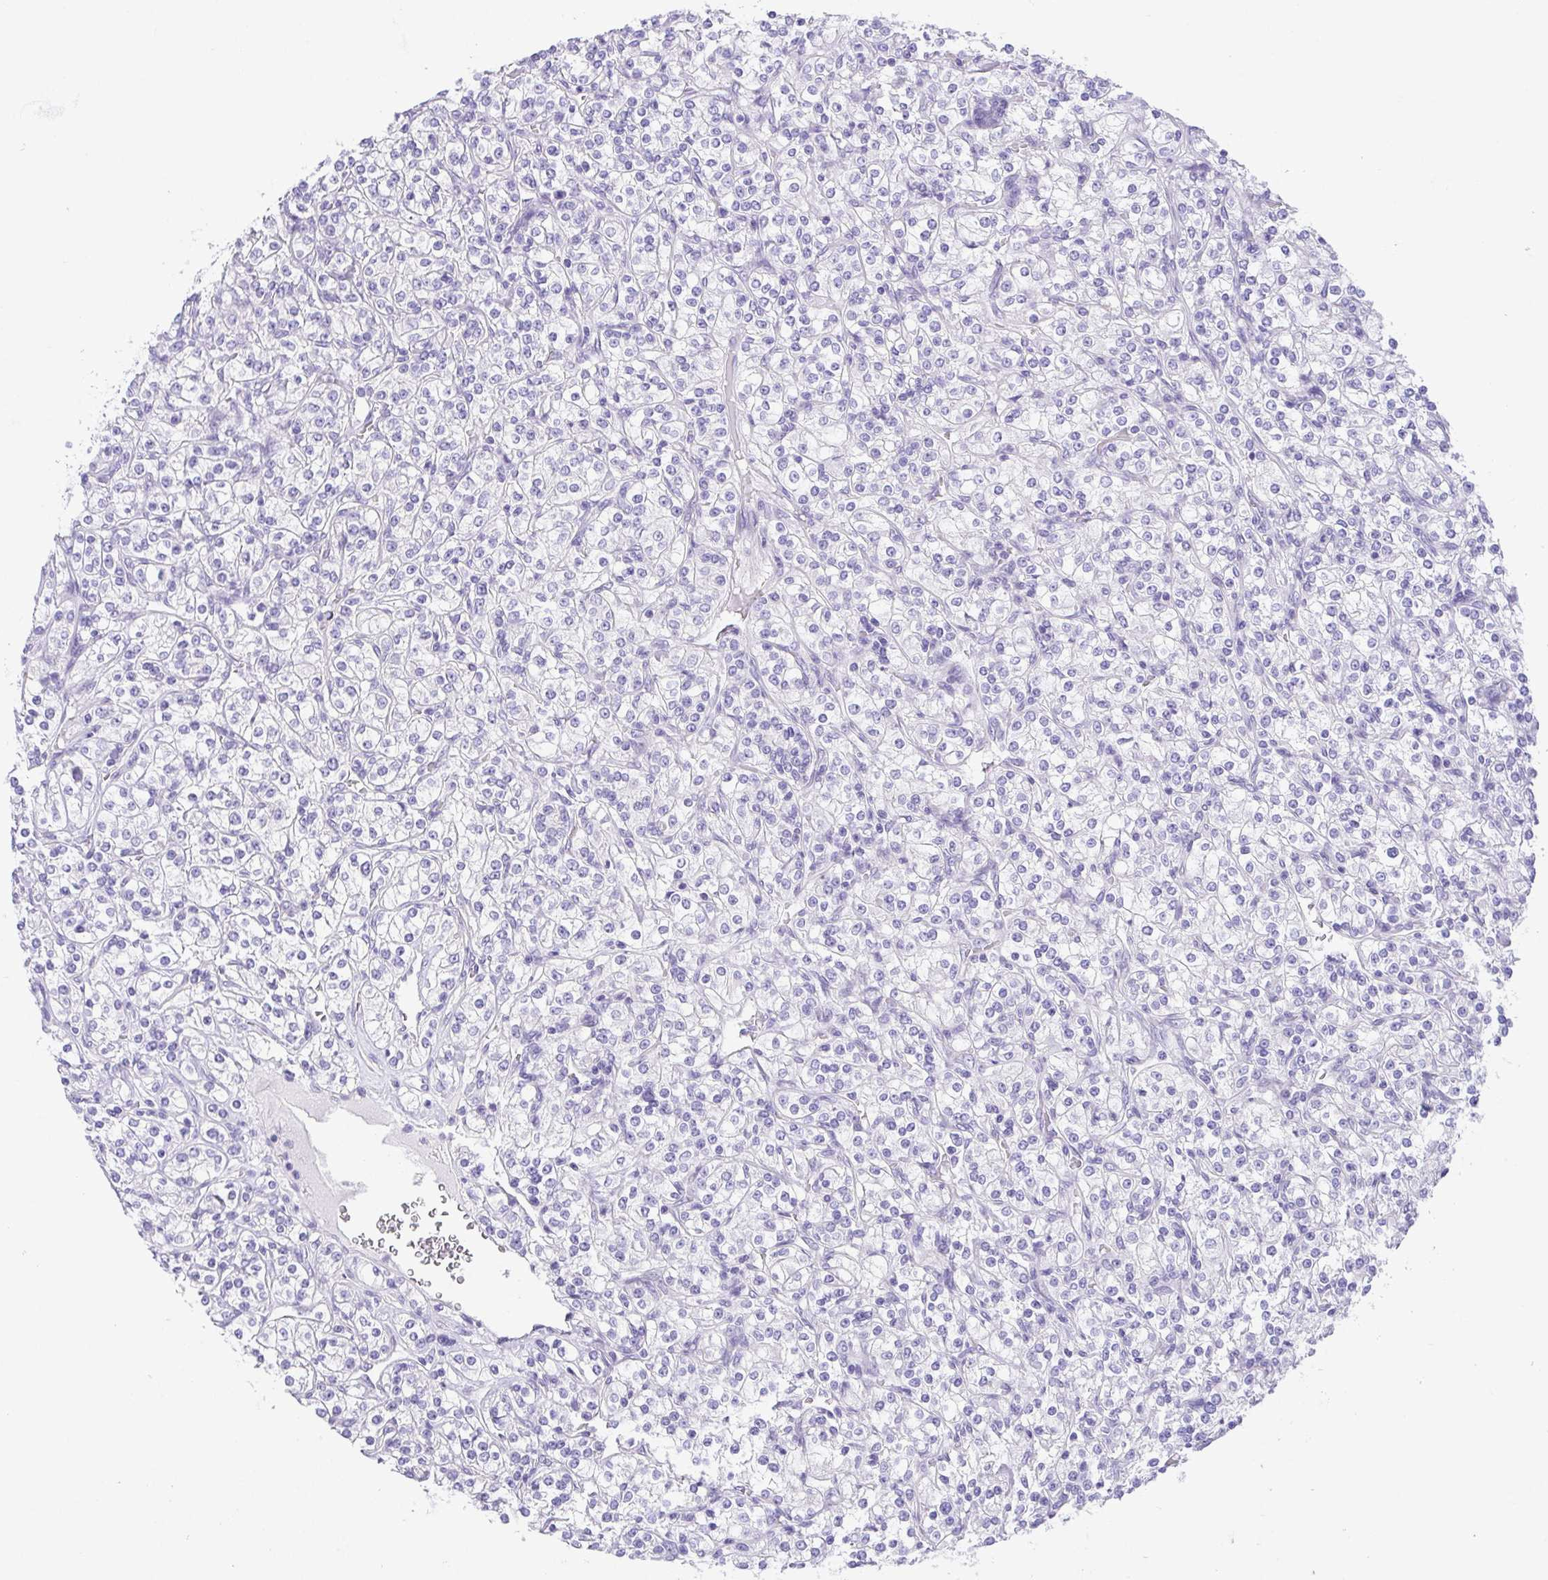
{"staining": {"intensity": "negative", "quantity": "none", "location": "none"}, "tissue": "renal cancer", "cell_type": "Tumor cells", "image_type": "cancer", "snomed": [{"axis": "morphology", "description": "Adenocarcinoma, NOS"}, {"axis": "topography", "description": "Kidney"}], "caption": "IHC image of renal cancer stained for a protein (brown), which demonstrates no positivity in tumor cells.", "gene": "LUZP4", "patient": {"sex": "male", "age": 77}}